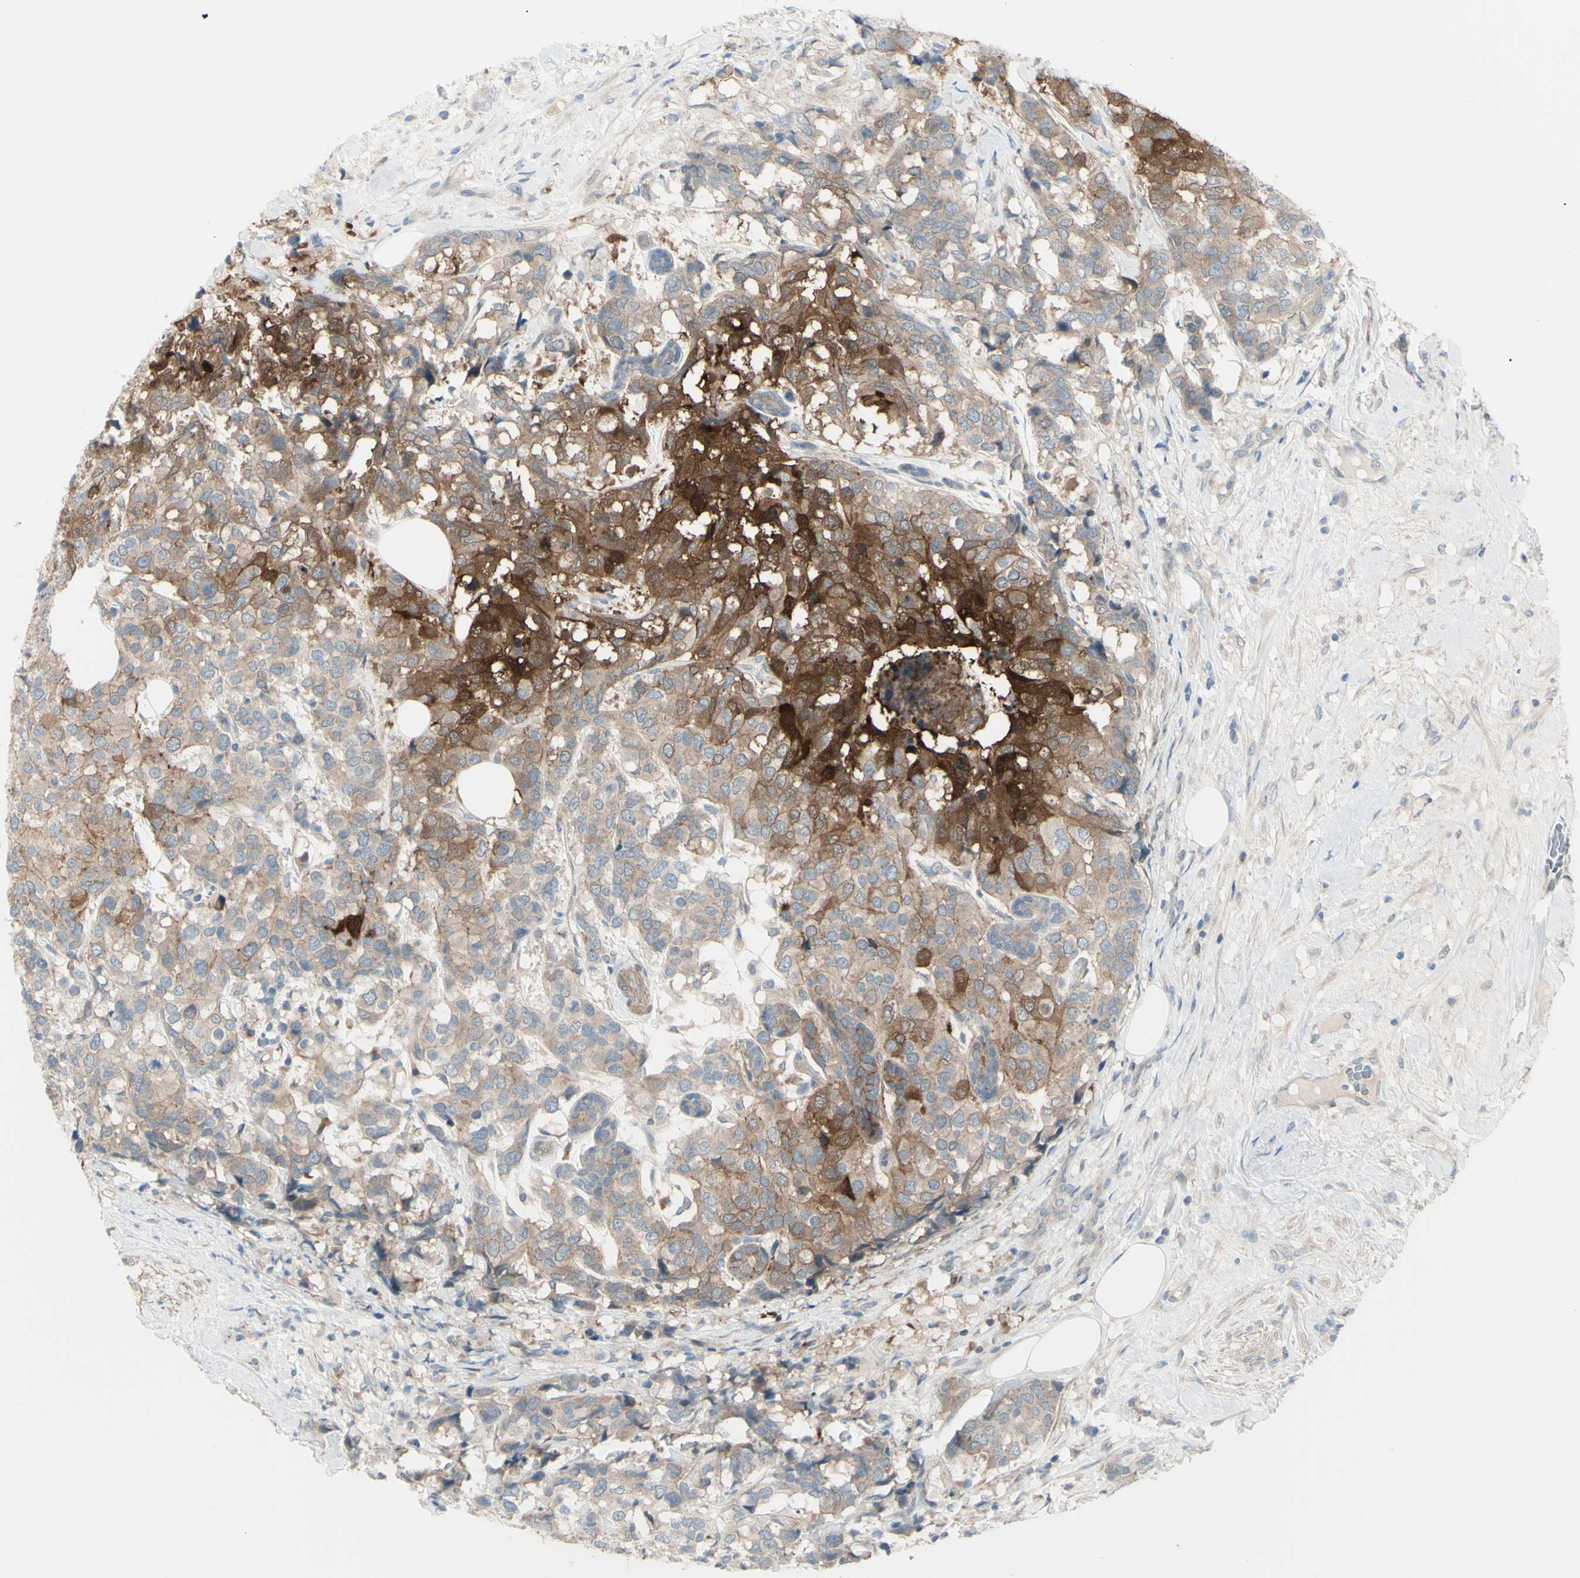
{"staining": {"intensity": "strong", "quantity": "<25%", "location": "cytoplasmic/membranous"}, "tissue": "breast cancer", "cell_type": "Tumor cells", "image_type": "cancer", "snomed": [{"axis": "morphology", "description": "Lobular carcinoma"}, {"axis": "topography", "description": "Breast"}], "caption": "Breast cancer (lobular carcinoma) was stained to show a protein in brown. There is medium levels of strong cytoplasmic/membranous positivity in approximately <25% of tumor cells. (DAB = brown stain, brightfield microscopy at high magnification).", "gene": "LRRK1", "patient": {"sex": "female", "age": 59}}